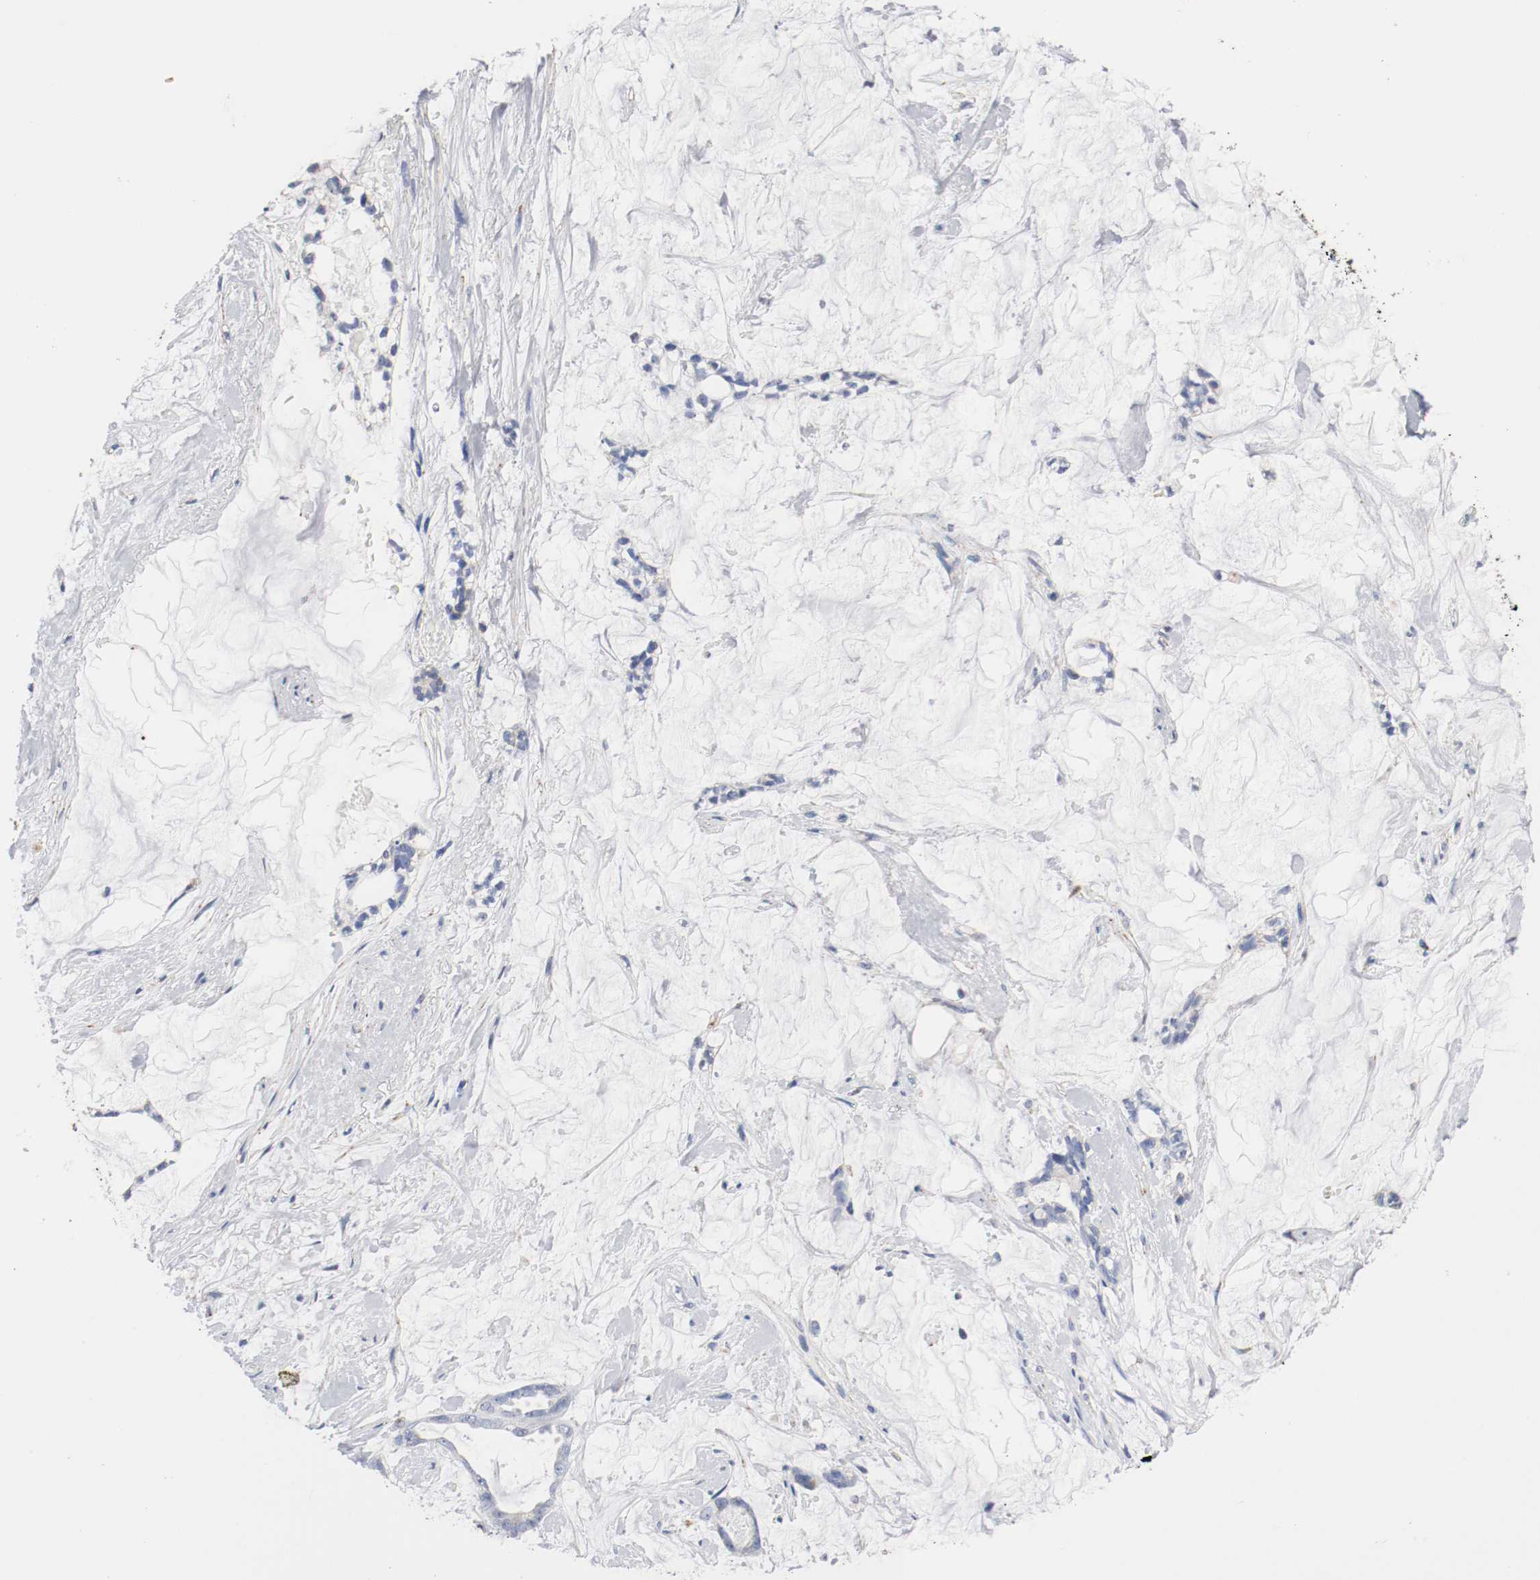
{"staining": {"intensity": "negative", "quantity": "none", "location": "none"}, "tissue": "pancreatic cancer", "cell_type": "Tumor cells", "image_type": "cancer", "snomed": [{"axis": "morphology", "description": "Adenocarcinoma, NOS"}, {"axis": "topography", "description": "Pancreas"}], "caption": "Immunohistochemical staining of pancreatic cancer displays no significant positivity in tumor cells.", "gene": "TUBD1", "patient": {"sex": "female", "age": 73}}